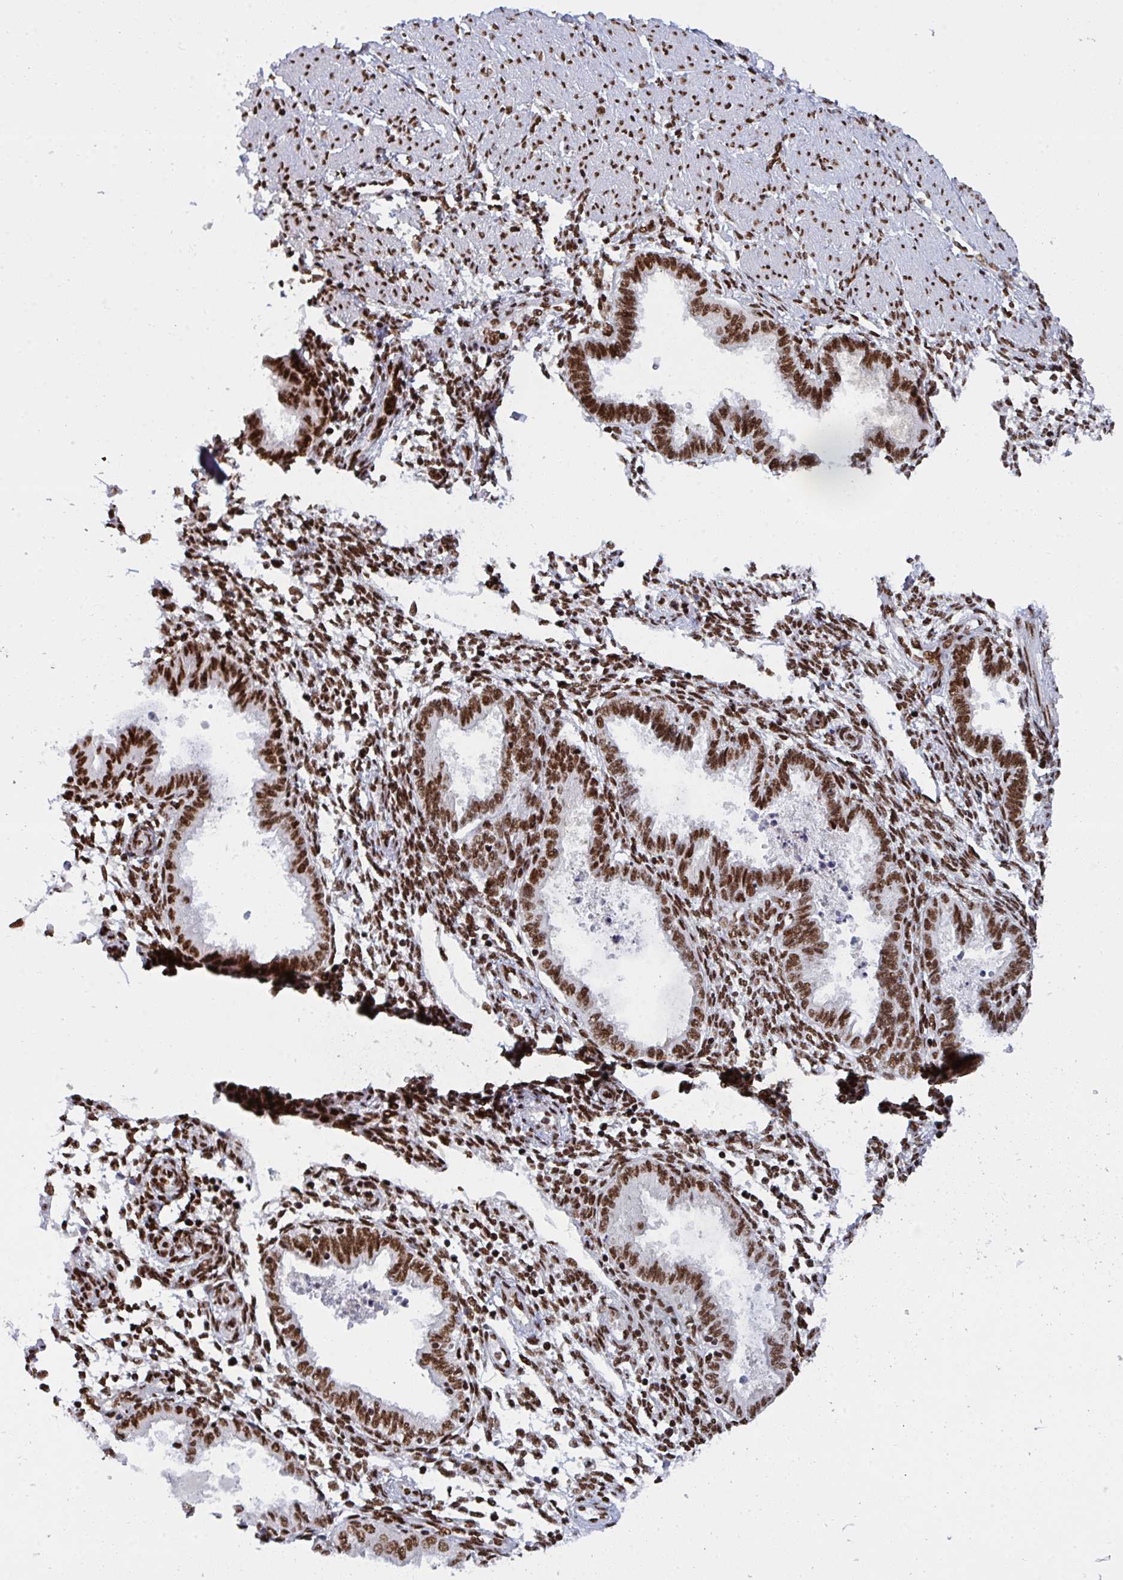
{"staining": {"intensity": "strong", "quantity": ">75%", "location": "nuclear"}, "tissue": "endometrium", "cell_type": "Cells in endometrial stroma", "image_type": "normal", "snomed": [{"axis": "morphology", "description": "Normal tissue, NOS"}, {"axis": "topography", "description": "Endometrium"}], "caption": "Protein expression analysis of benign endometrium demonstrates strong nuclear expression in about >75% of cells in endometrial stroma. Nuclei are stained in blue.", "gene": "ZNF607", "patient": {"sex": "female", "age": 33}}